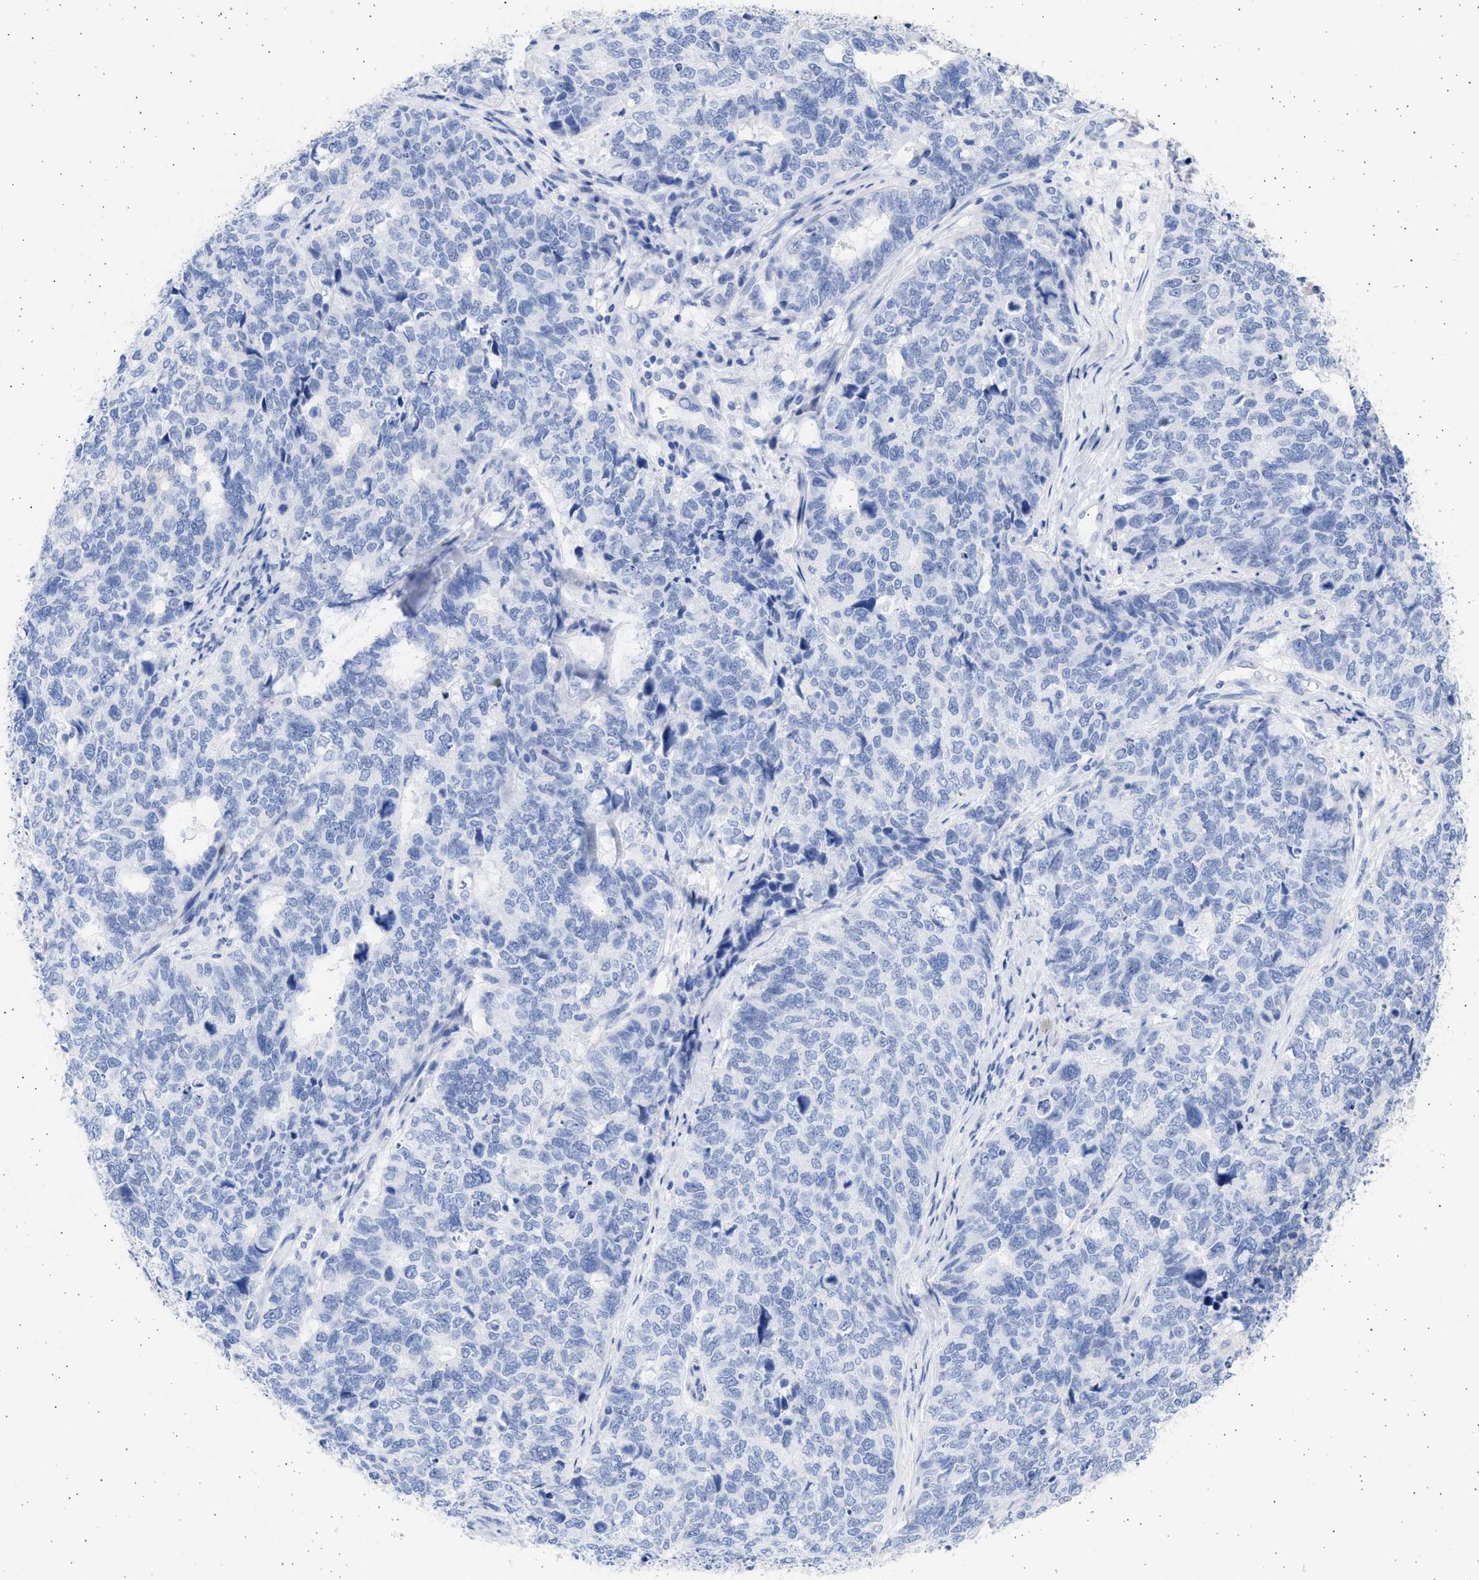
{"staining": {"intensity": "negative", "quantity": "none", "location": "none"}, "tissue": "cervical cancer", "cell_type": "Tumor cells", "image_type": "cancer", "snomed": [{"axis": "morphology", "description": "Squamous cell carcinoma, NOS"}, {"axis": "topography", "description": "Cervix"}], "caption": "This is an immunohistochemistry (IHC) histopathology image of squamous cell carcinoma (cervical). There is no positivity in tumor cells.", "gene": "ALDOC", "patient": {"sex": "female", "age": 63}}